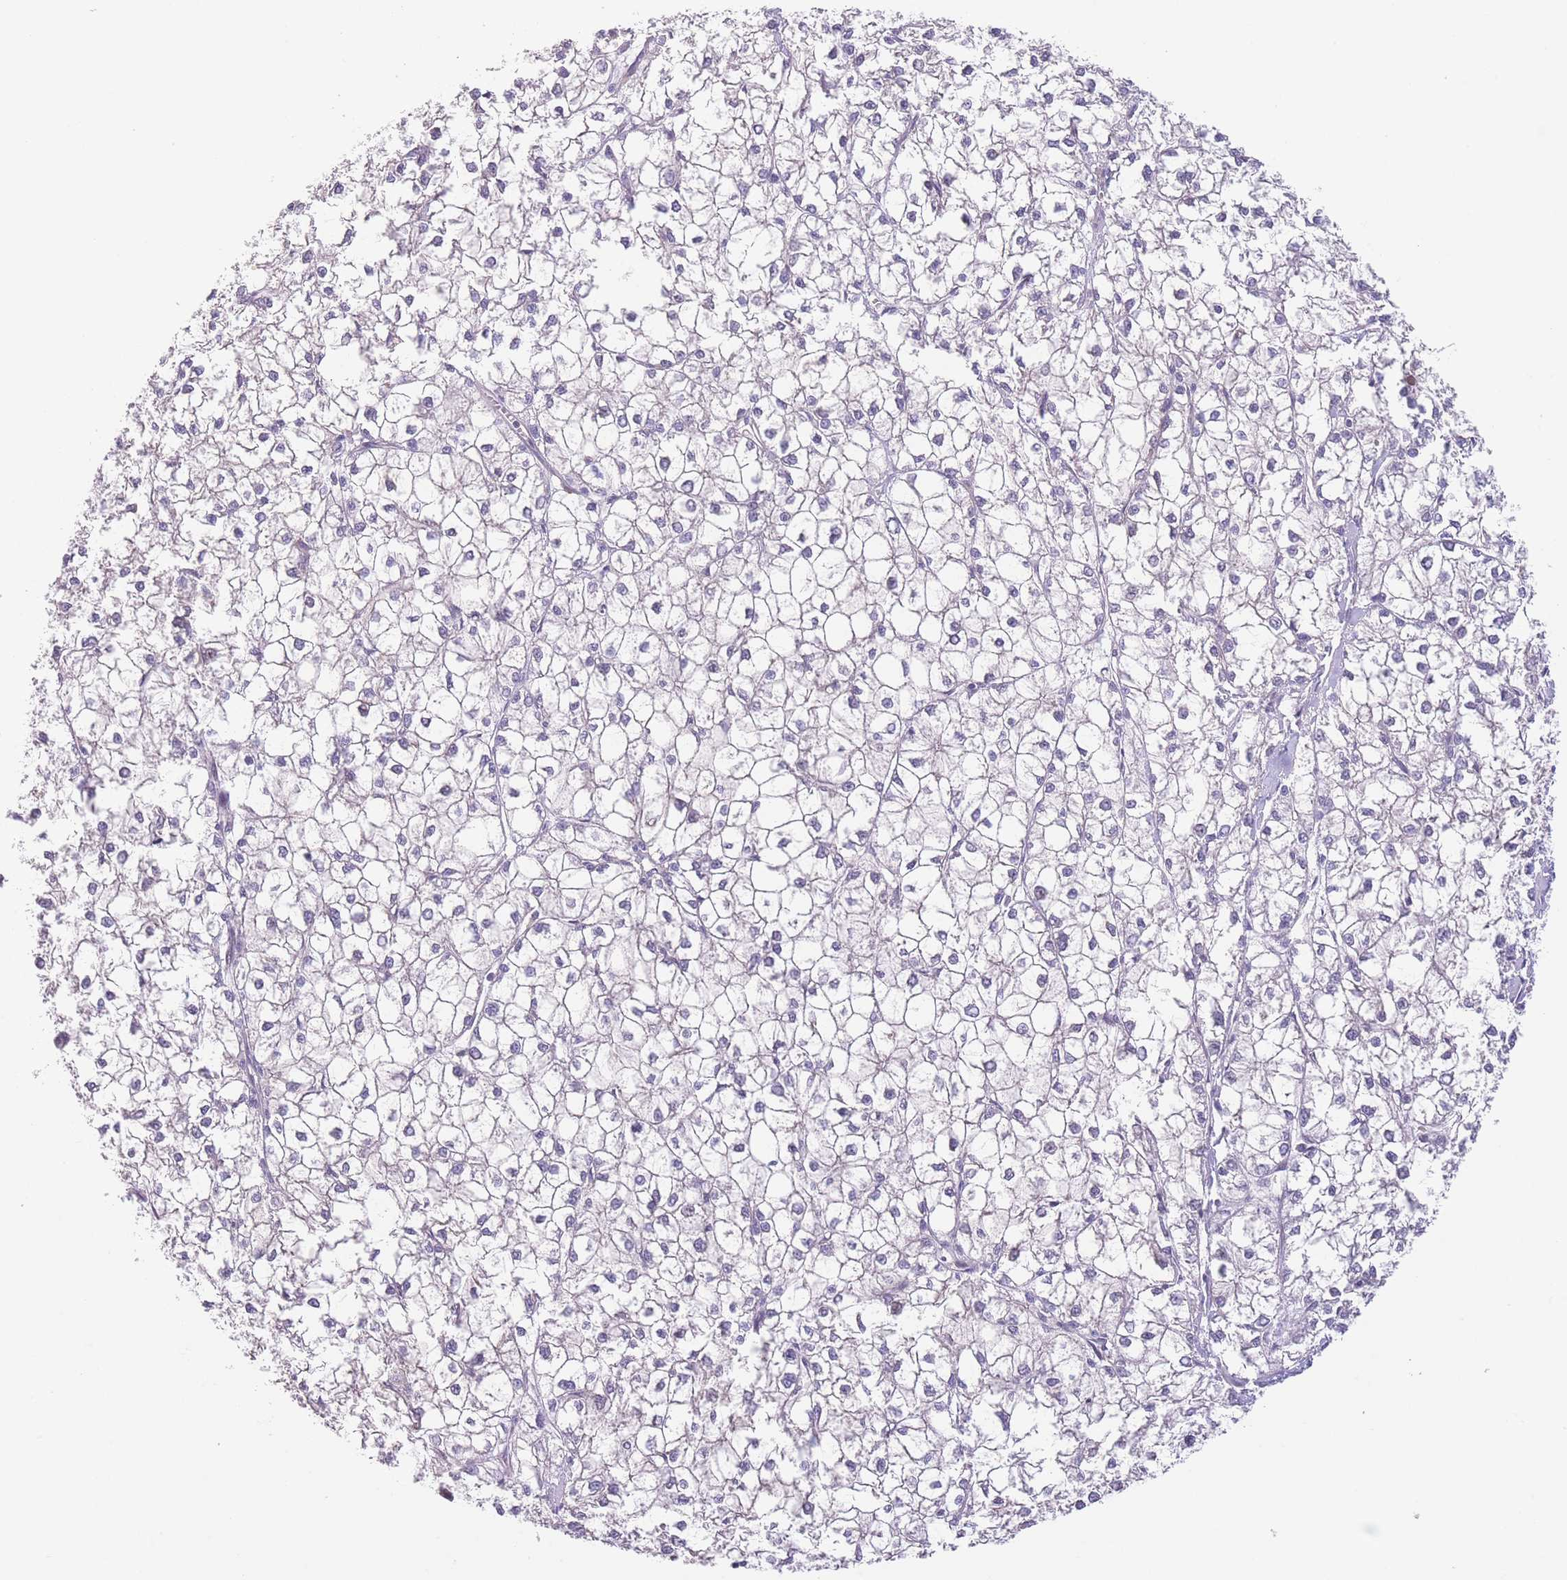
{"staining": {"intensity": "negative", "quantity": "none", "location": "none"}, "tissue": "liver cancer", "cell_type": "Tumor cells", "image_type": "cancer", "snomed": [{"axis": "morphology", "description": "Carcinoma, Hepatocellular, NOS"}, {"axis": "topography", "description": "Liver"}], "caption": "Immunohistochemistry micrograph of liver cancer stained for a protein (brown), which demonstrates no expression in tumor cells. (DAB (3,3'-diaminobenzidine) IHC visualized using brightfield microscopy, high magnification).", "gene": "C9orf152", "patient": {"sex": "female", "age": 43}}